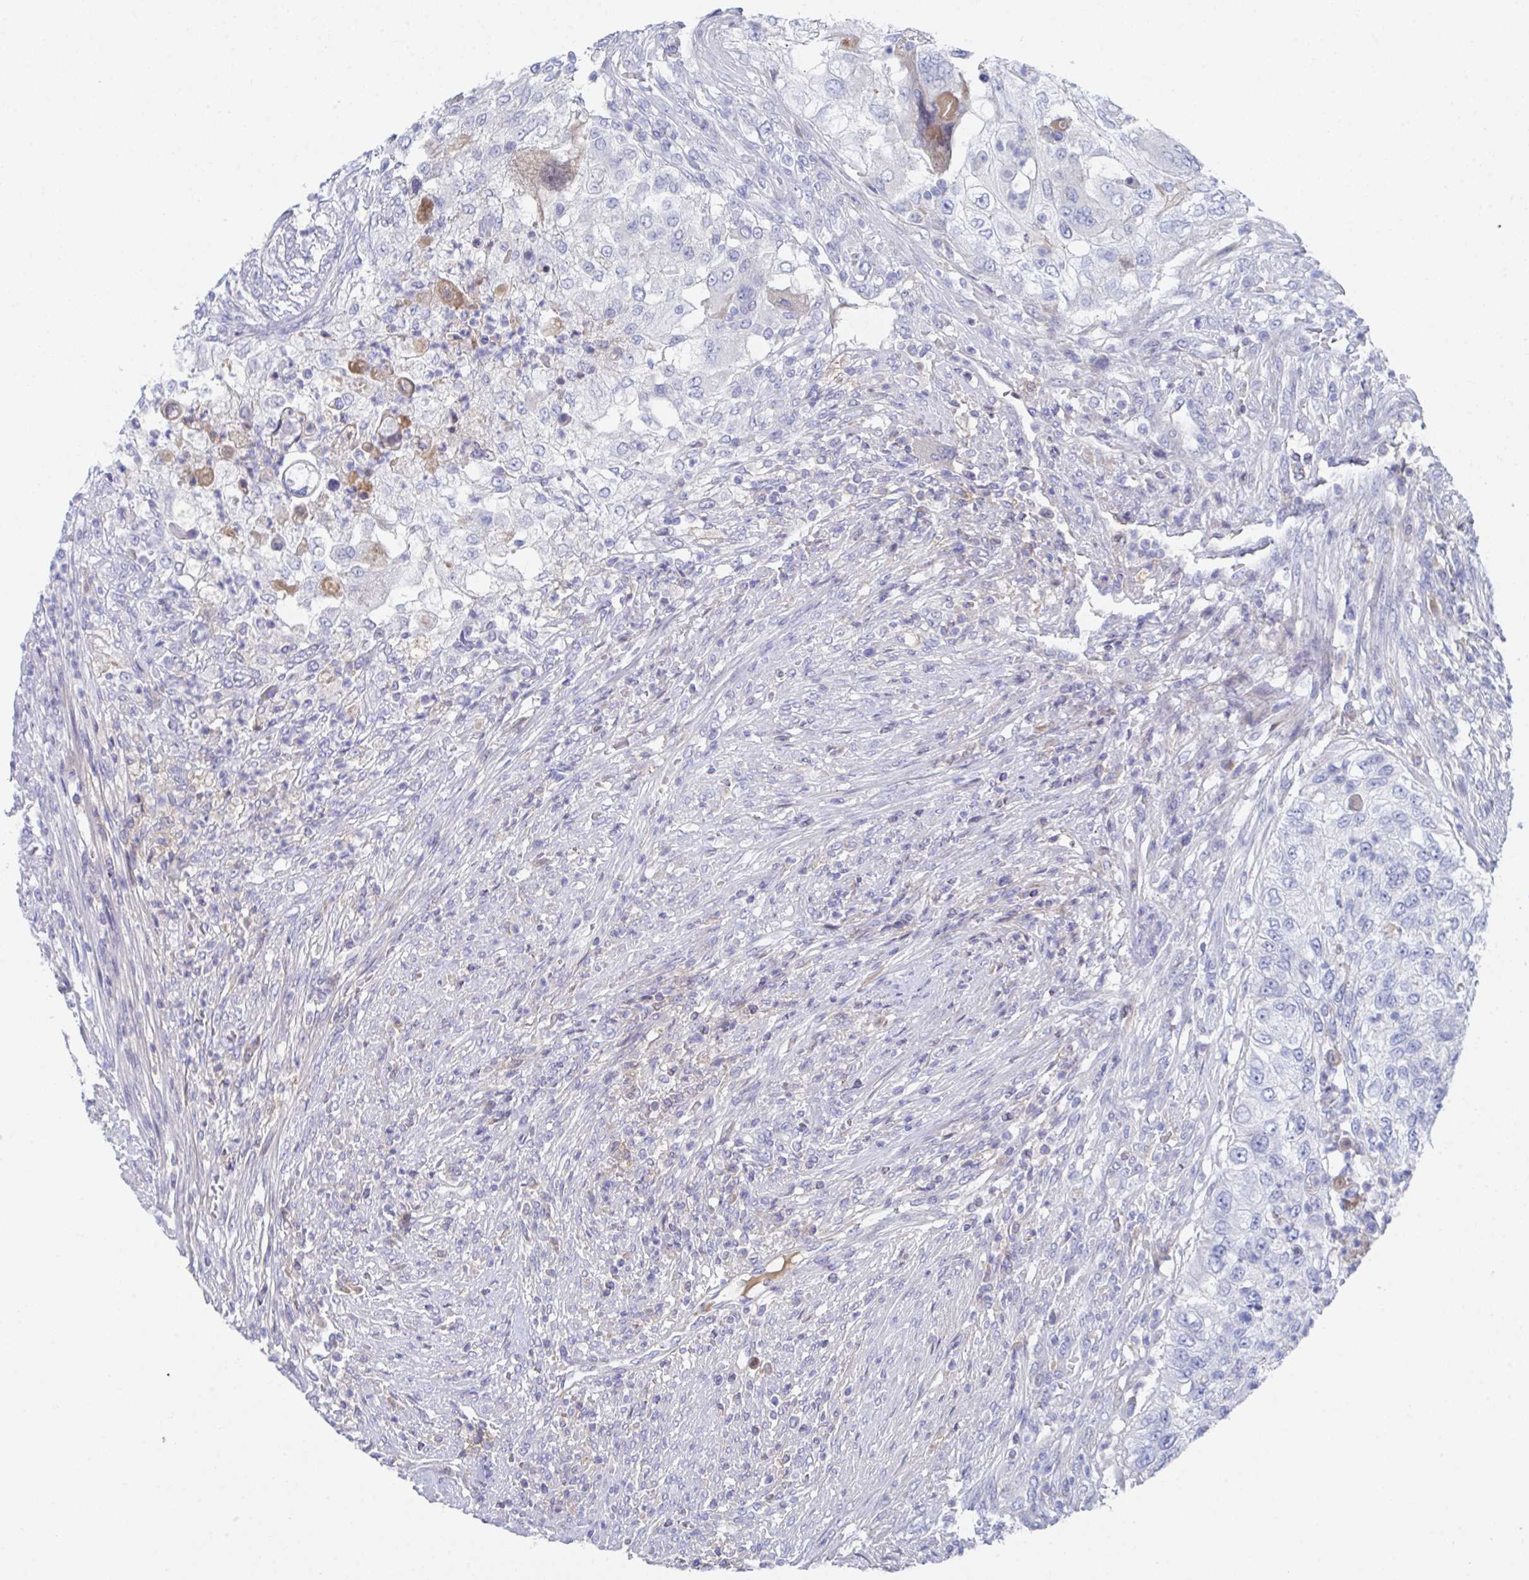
{"staining": {"intensity": "negative", "quantity": "none", "location": "none"}, "tissue": "urothelial cancer", "cell_type": "Tumor cells", "image_type": "cancer", "snomed": [{"axis": "morphology", "description": "Urothelial carcinoma, High grade"}, {"axis": "topography", "description": "Urinary bladder"}], "caption": "High power microscopy histopathology image of an IHC histopathology image of urothelial carcinoma (high-grade), revealing no significant positivity in tumor cells.", "gene": "TNFAIP6", "patient": {"sex": "female", "age": 60}}